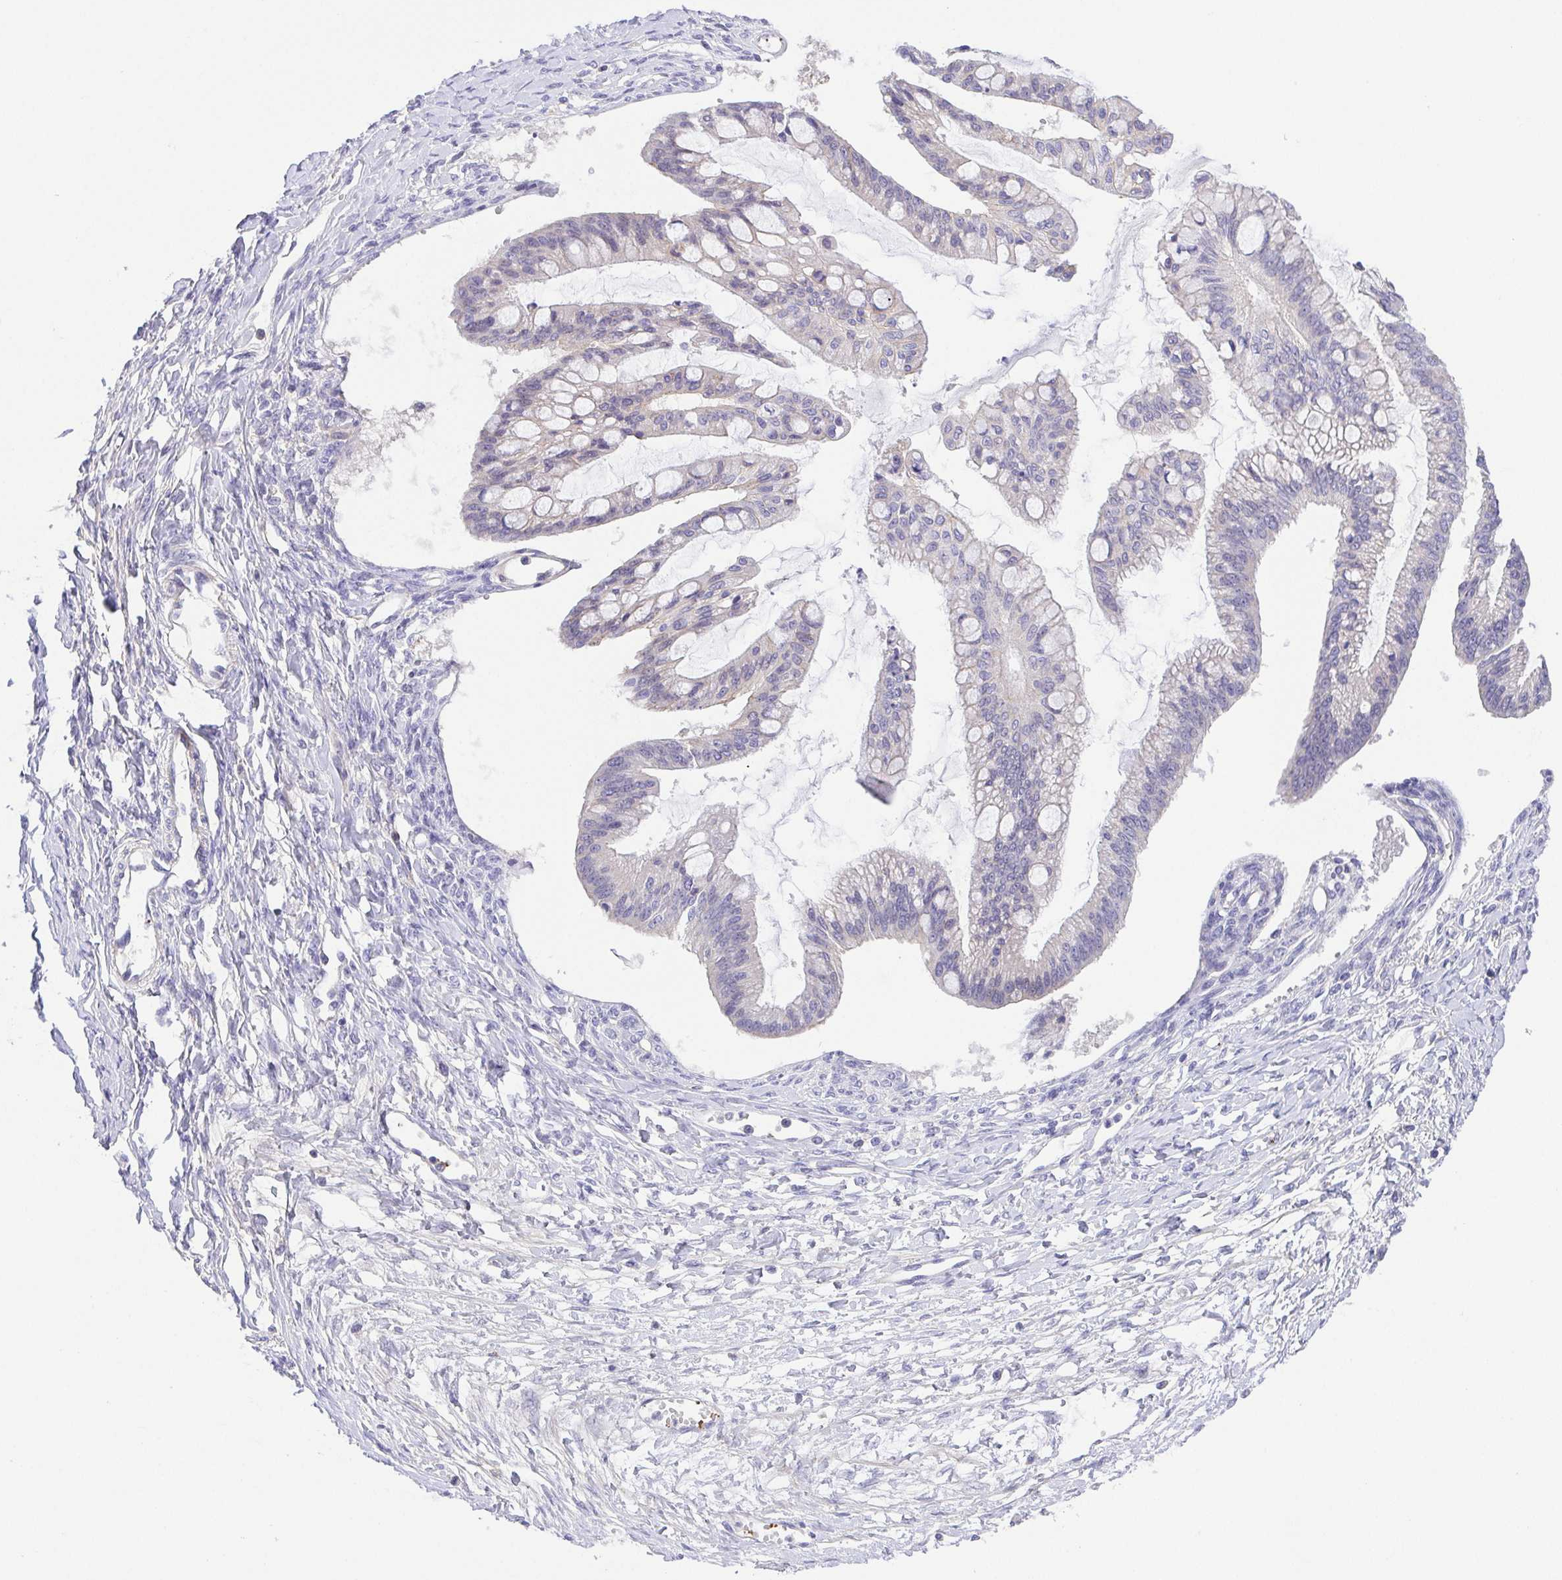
{"staining": {"intensity": "negative", "quantity": "none", "location": "none"}, "tissue": "ovarian cancer", "cell_type": "Tumor cells", "image_type": "cancer", "snomed": [{"axis": "morphology", "description": "Cystadenocarcinoma, mucinous, NOS"}, {"axis": "topography", "description": "Ovary"}], "caption": "A histopathology image of mucinous cystadenocarcinoma (ovarian) stained for a protein displays no brown staining in tumor cells.", "gene": "PRR14L", "patient": {"sex": "female", "age": 73}}